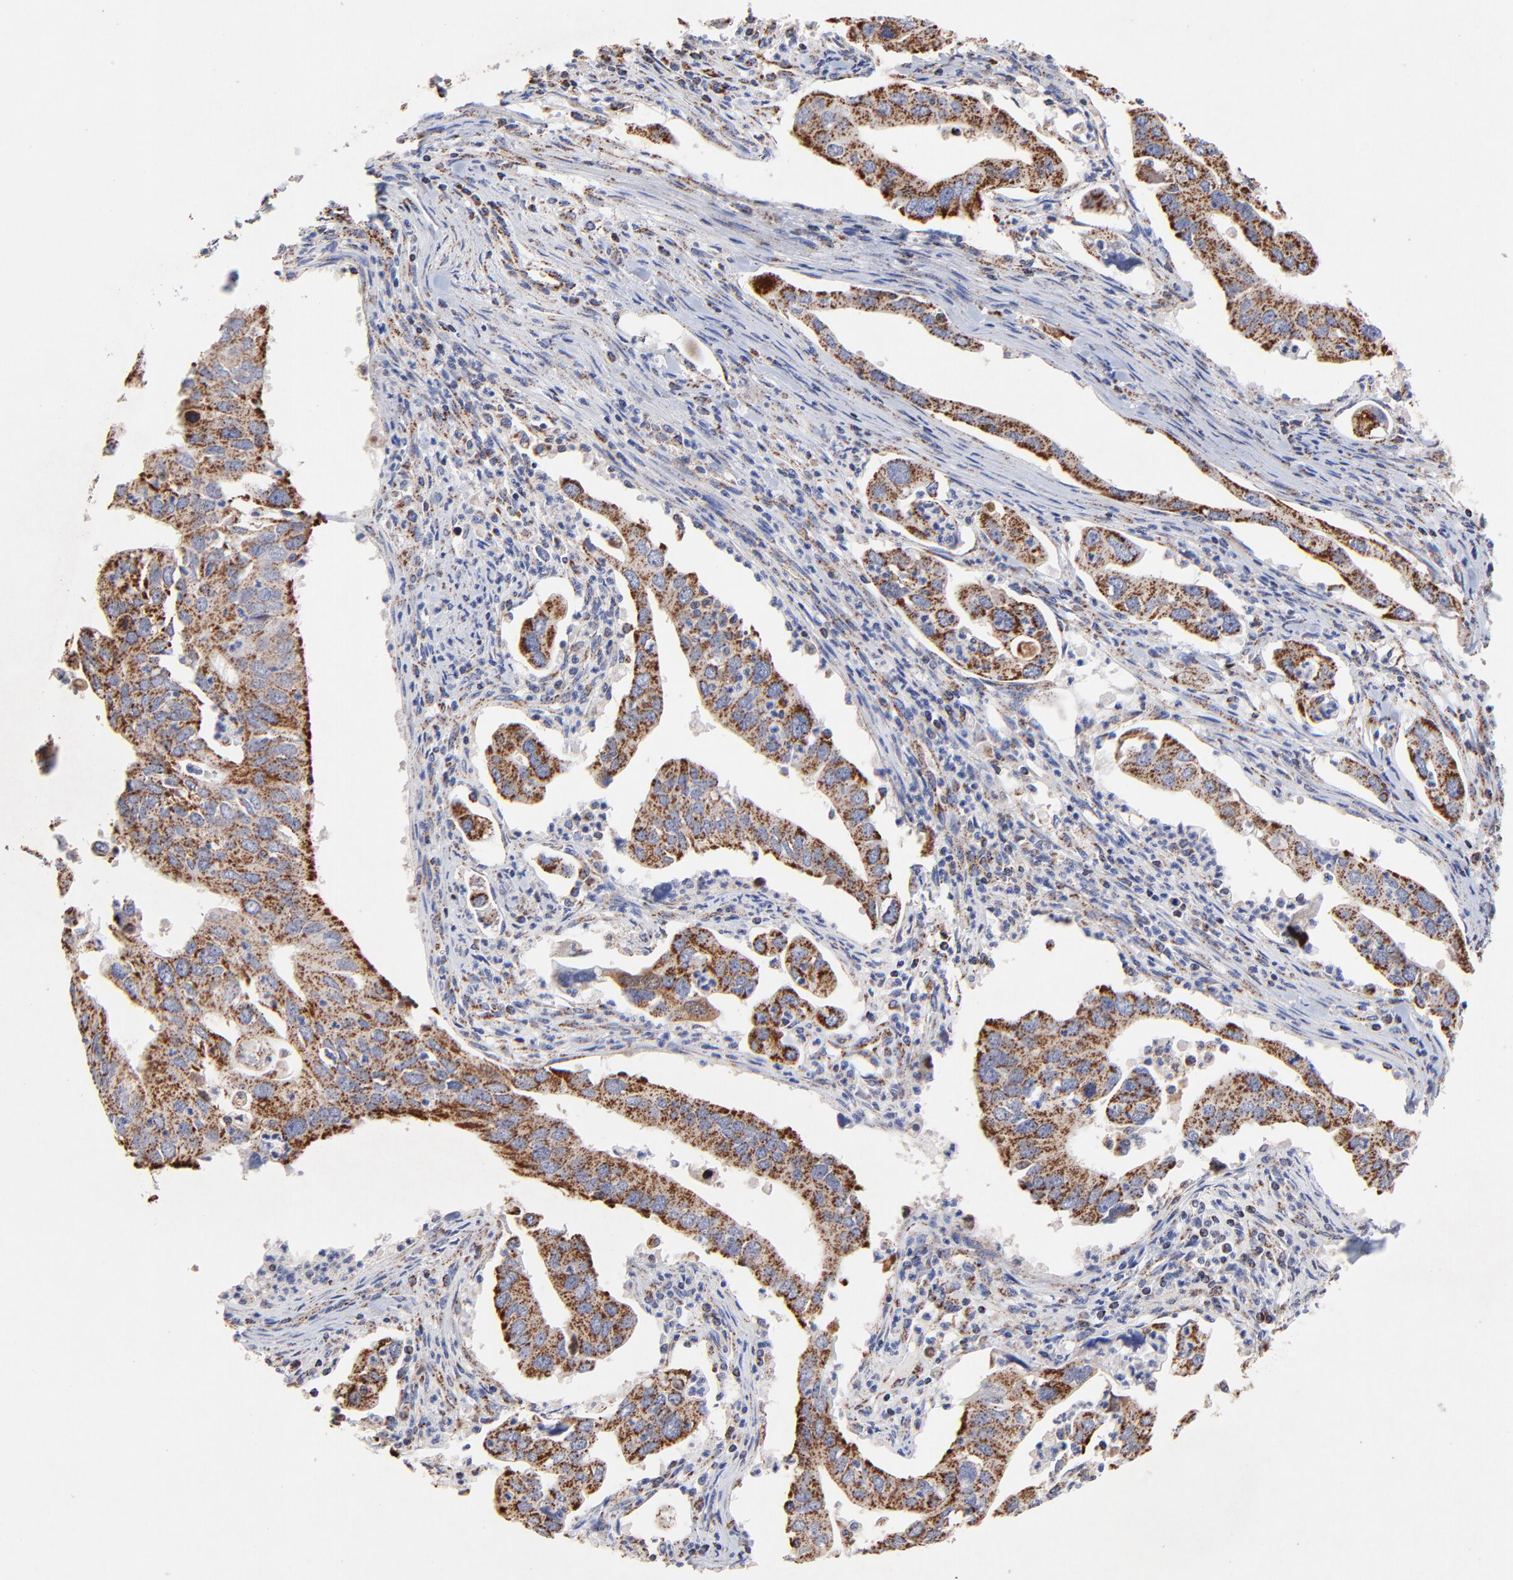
{"staining": {"intensity": "moderate", "quantity": ">75%", "location": "cytoplasmic/membranous"}, "tissue": "lung cancer", "cell_type": "Tumor cells", "image_type": "cancer", "snomed": [{"axis": "morphology", "description": "Adenocarcinoma, NOS"}, {"axis": "topography", "description": "Lung"}], "caption": "Tumor cells reveal medium levels of moderate cytoplasmic/membranous staining in about >75% of cells in adenocarcinoma (lung).", "gene": "SSBP1", "patient": {"sex": "male", "age": 48}}